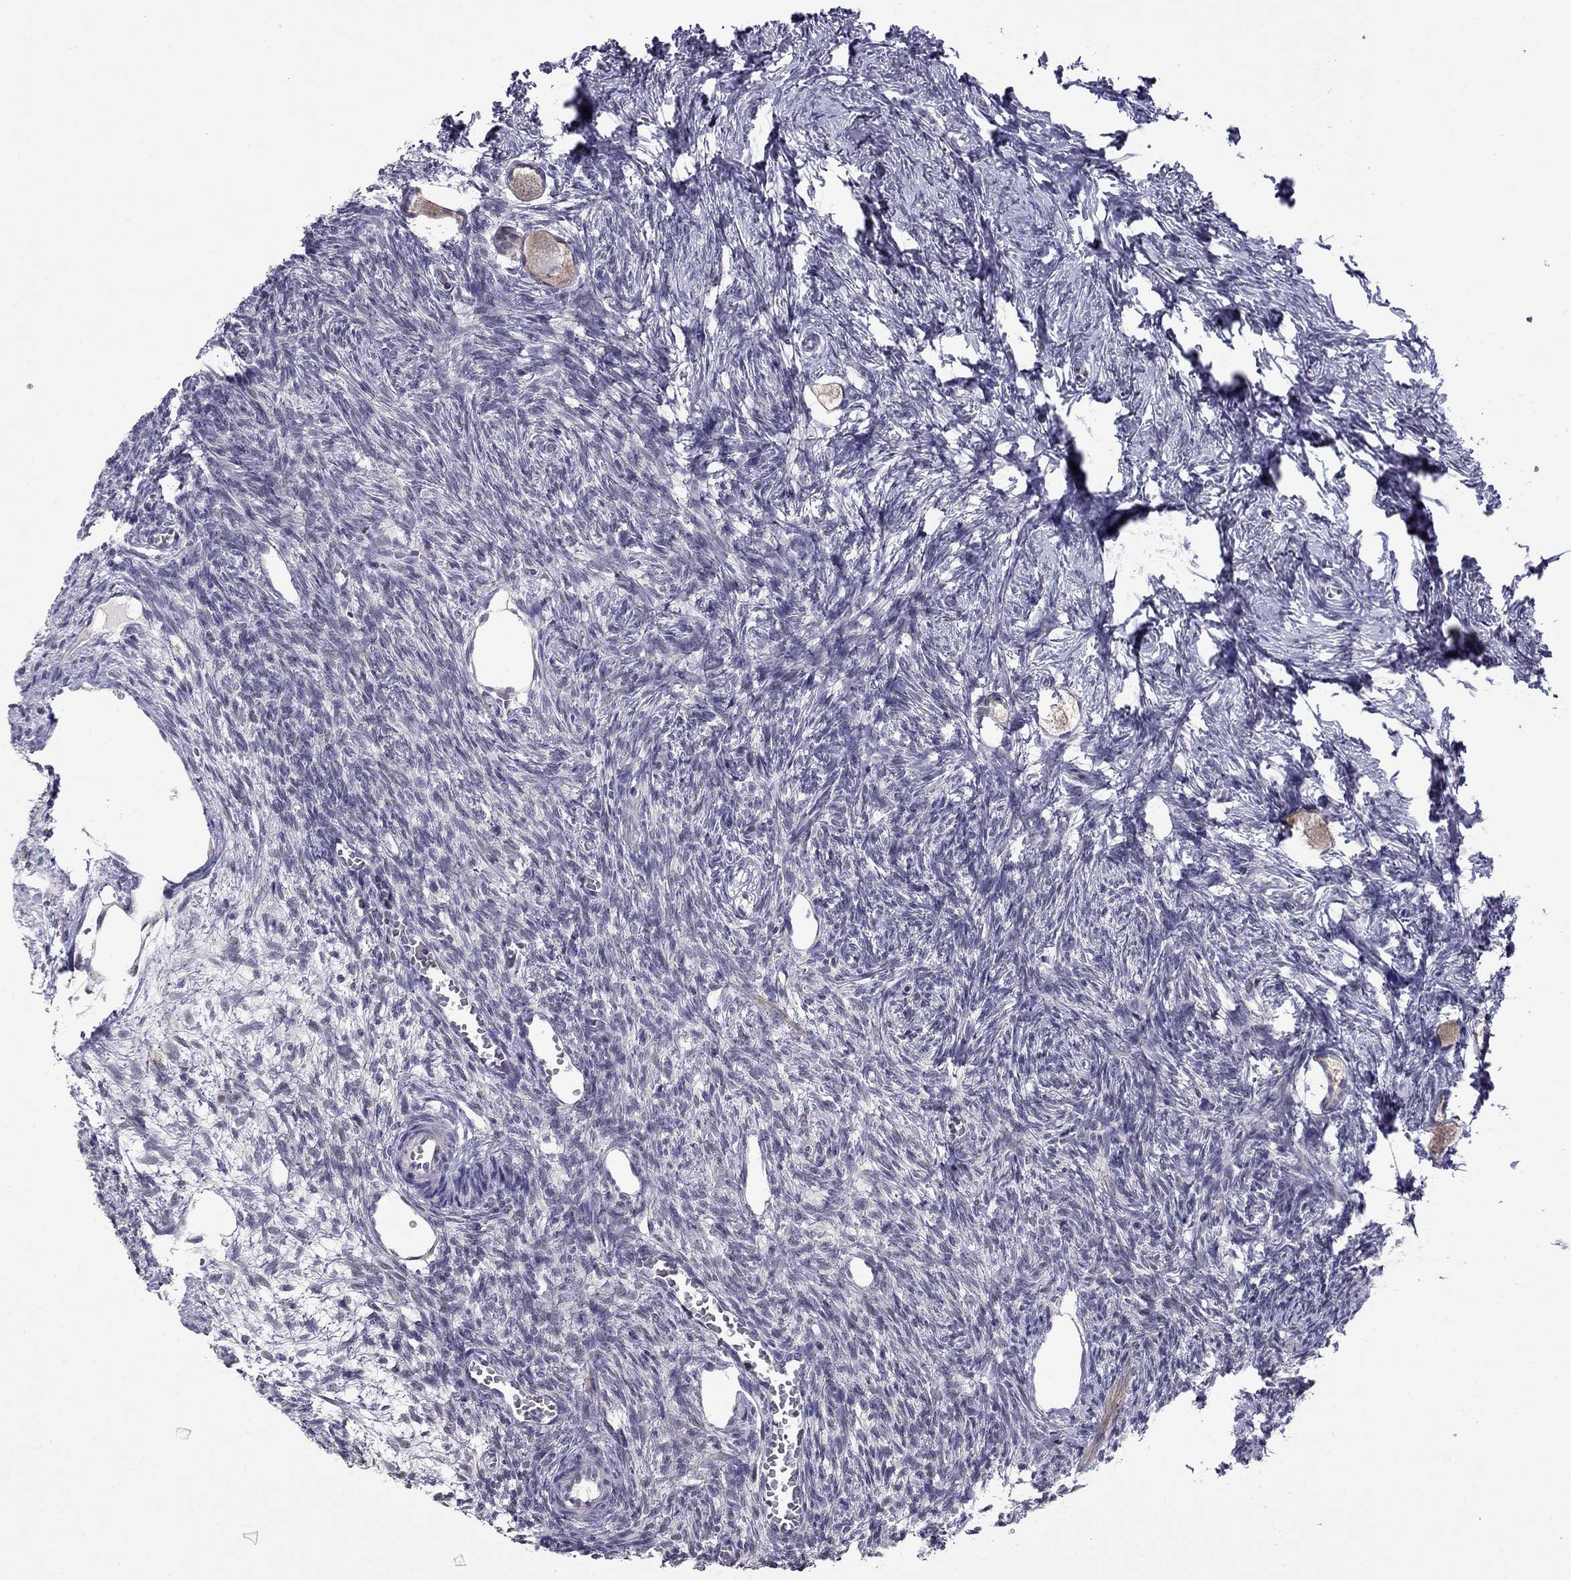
{"staining": {"intensity": "weak", "quantity": "25%-75%", "location": "cytoplasmic/membranous"}, "tissue": "ovary", "cell_type": "Follicle cells", "image_type": "normal", "snomed": [{"axis": "morphology", "description": "Normal tissue, NOS"}, {"axis": "topography", "description": "Ovary"}], "caption": "Follicle cells exhibit low levels of weak cytoplasmic/membranous positivity in approximately 25%-75% of cells in unremarkable human ovary. Immunohistochemistry (ihc) stains the protein of interest in brown and the nuclei are stained blue.", "gene": "LRRC39", "patient": {"sex": "female", "age": 27}}